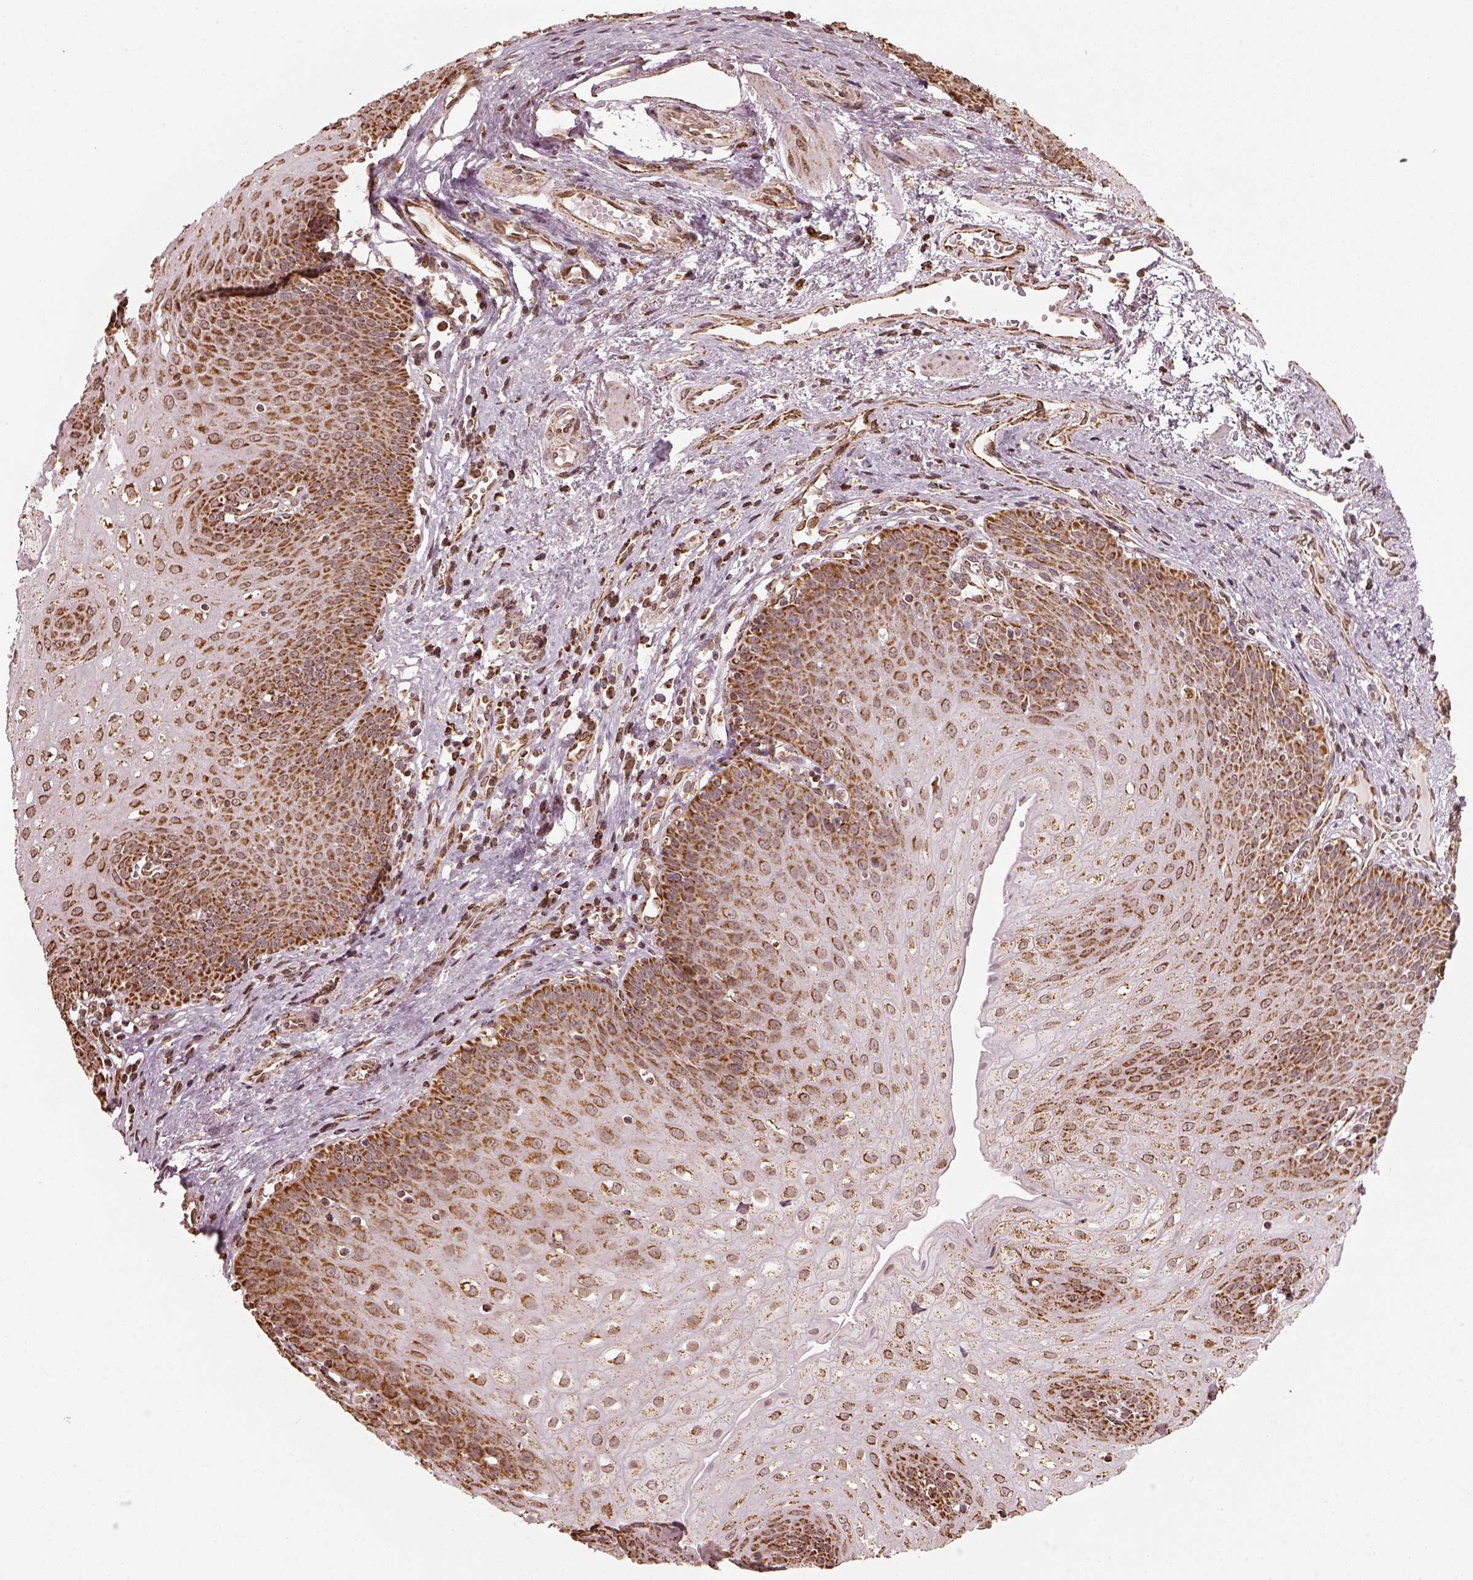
{"staining": {"intensity": "moderate", "quantity": ">75%", "location": "cytoplasmic/membranous"}, "tissue": "esophagus", "cell_type": "Squamous epithelial cells", "image_type": "normal", "snomed": [{"axis": "morphology", "description": "Normal tissue, NOS"}, {"axis": "topography", "description": "Esophagus"}], "caption": "A micrograph of esophagus stained for a protein shows moderate cytoplasmic/membranous brown staining in squamous epithelial cells.", "gene": "ACOT2", "patient": {"sex": "male", "age": 71}}